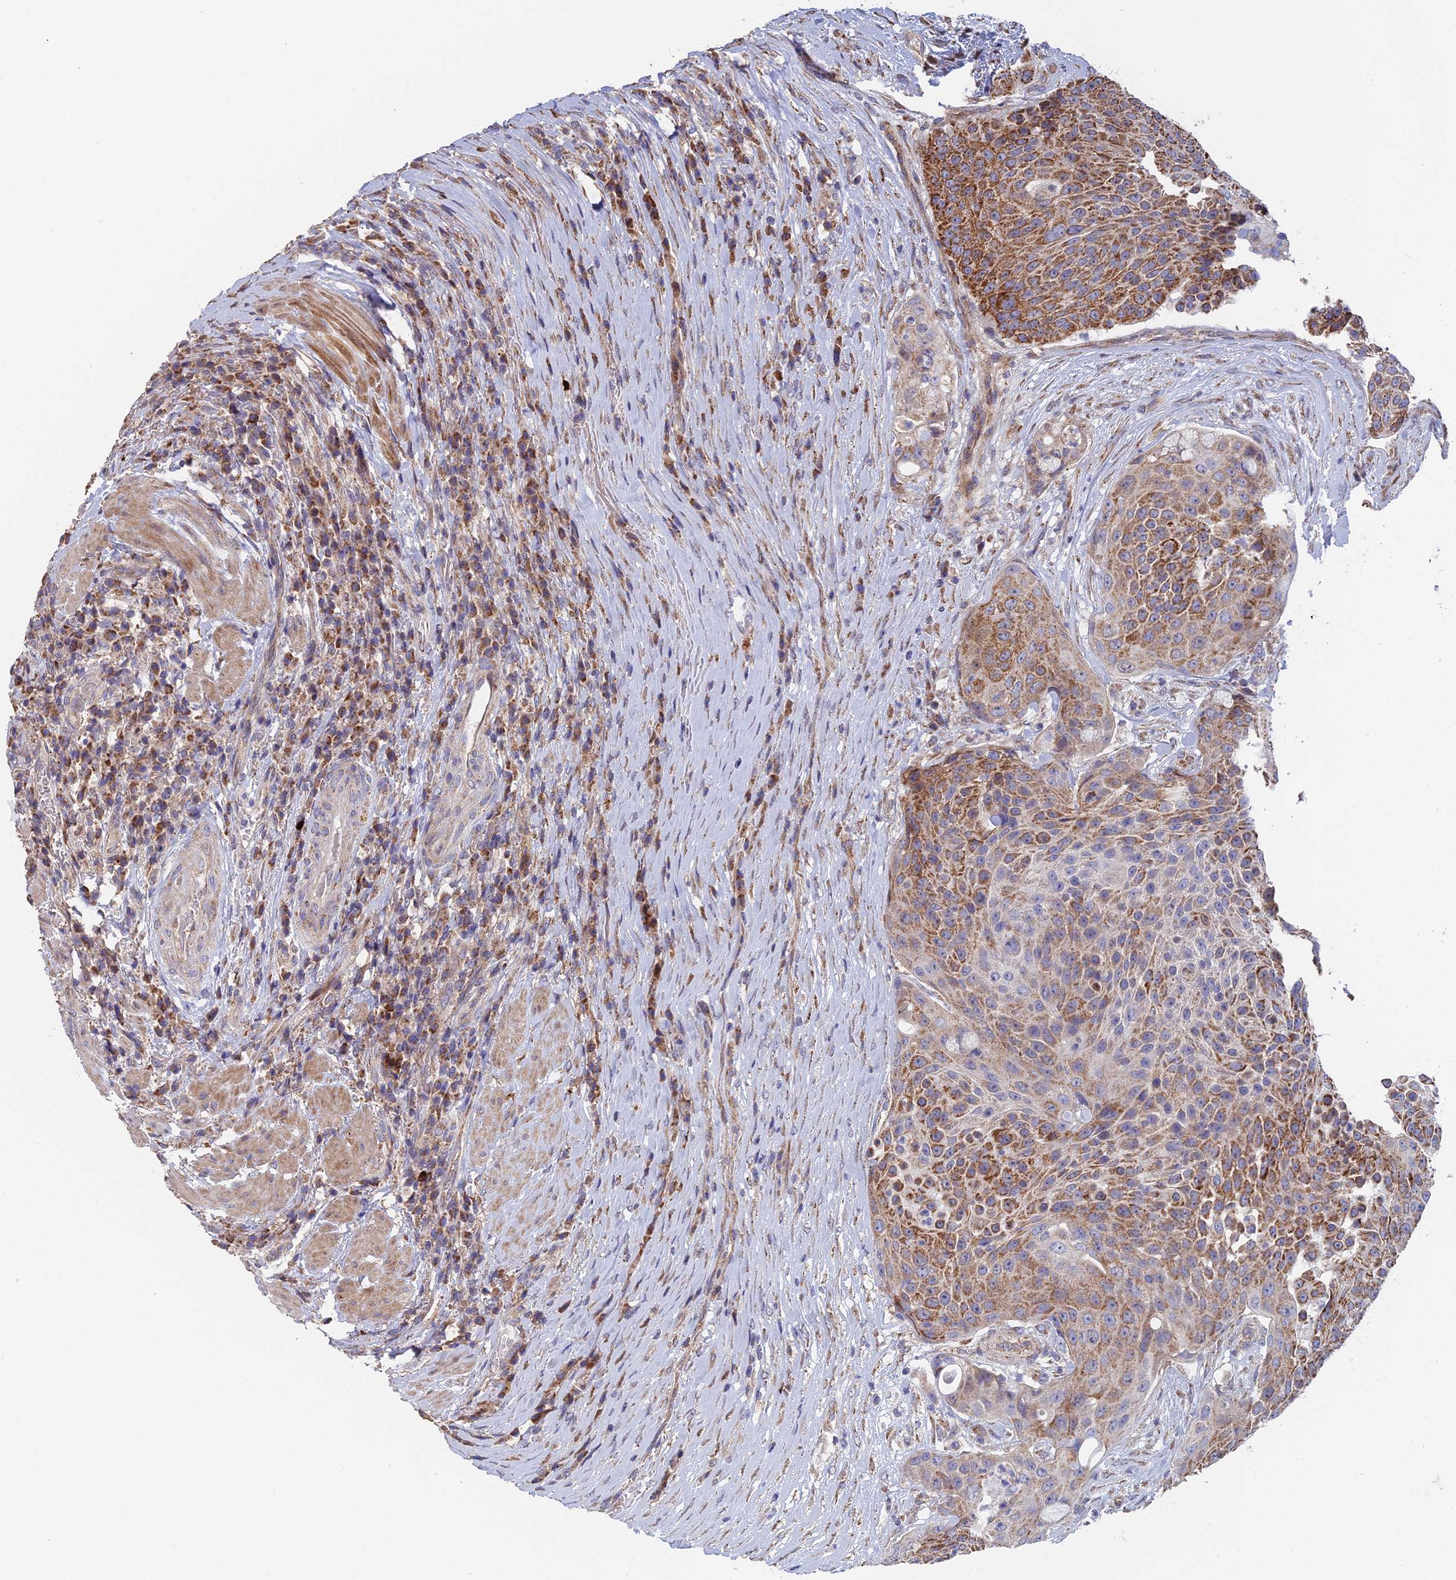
{"staining": {"intensity": "moderate", "quantity": ">75%", "location": "cytoplasmic/membranous"}, "tissue": "urothelial cancer", "cell_type": "Tumor cells", "image_type": "cancer", "snomed": [{"axis": "morphology", "description": "Urothelial carcinoma, High grade"}, {"axis": "topography", "description": "Urinary bladder"}], "caption": "Urothelial cancer stained with a brown dye displays moderate cytoplasmic/membranous positive positivity in about >75% of tumor cells.", "gene": "ECSIT", "patient": {"sex": "female", "age": 63}}